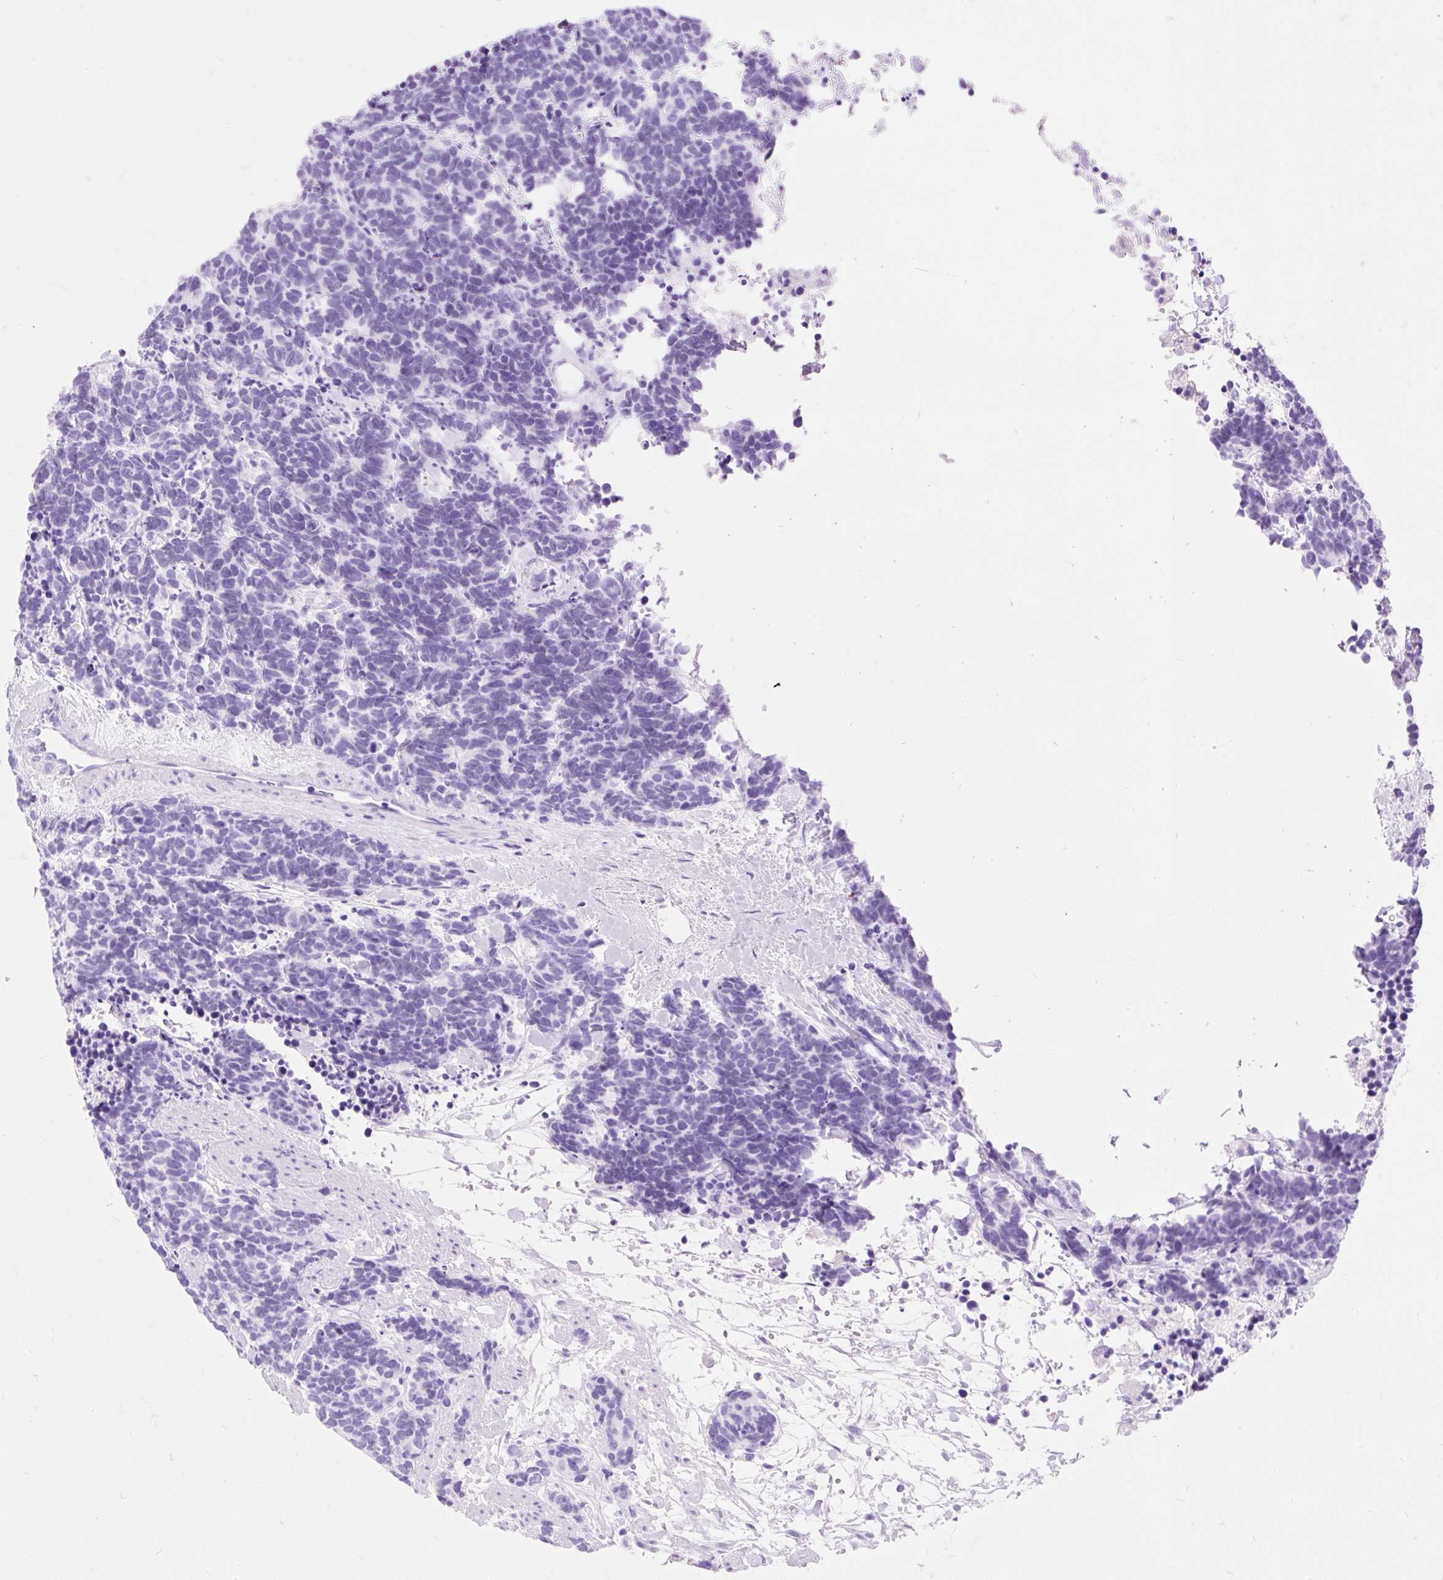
{"staining": {"intensity": "negative", "quantity": "none", "location": "none"}, "tissue": "carcinoid", "cell_type": "Tumor cells", "image_type": "cancer", "snomed": [{"axis": "morphology", "description": "Carcinoma, NOS"}, {"axis": "morphology", "description": "Carcinoid, malignant, NOS"}, {"axis": "topography", "description": "Prostate"}], "caption": "Human carcinoid stained for a protein using immunohistochemistry displays no positivity in tumor cells.", "gene": "MBP", "patient": {"sex": "male", "age": 57}}